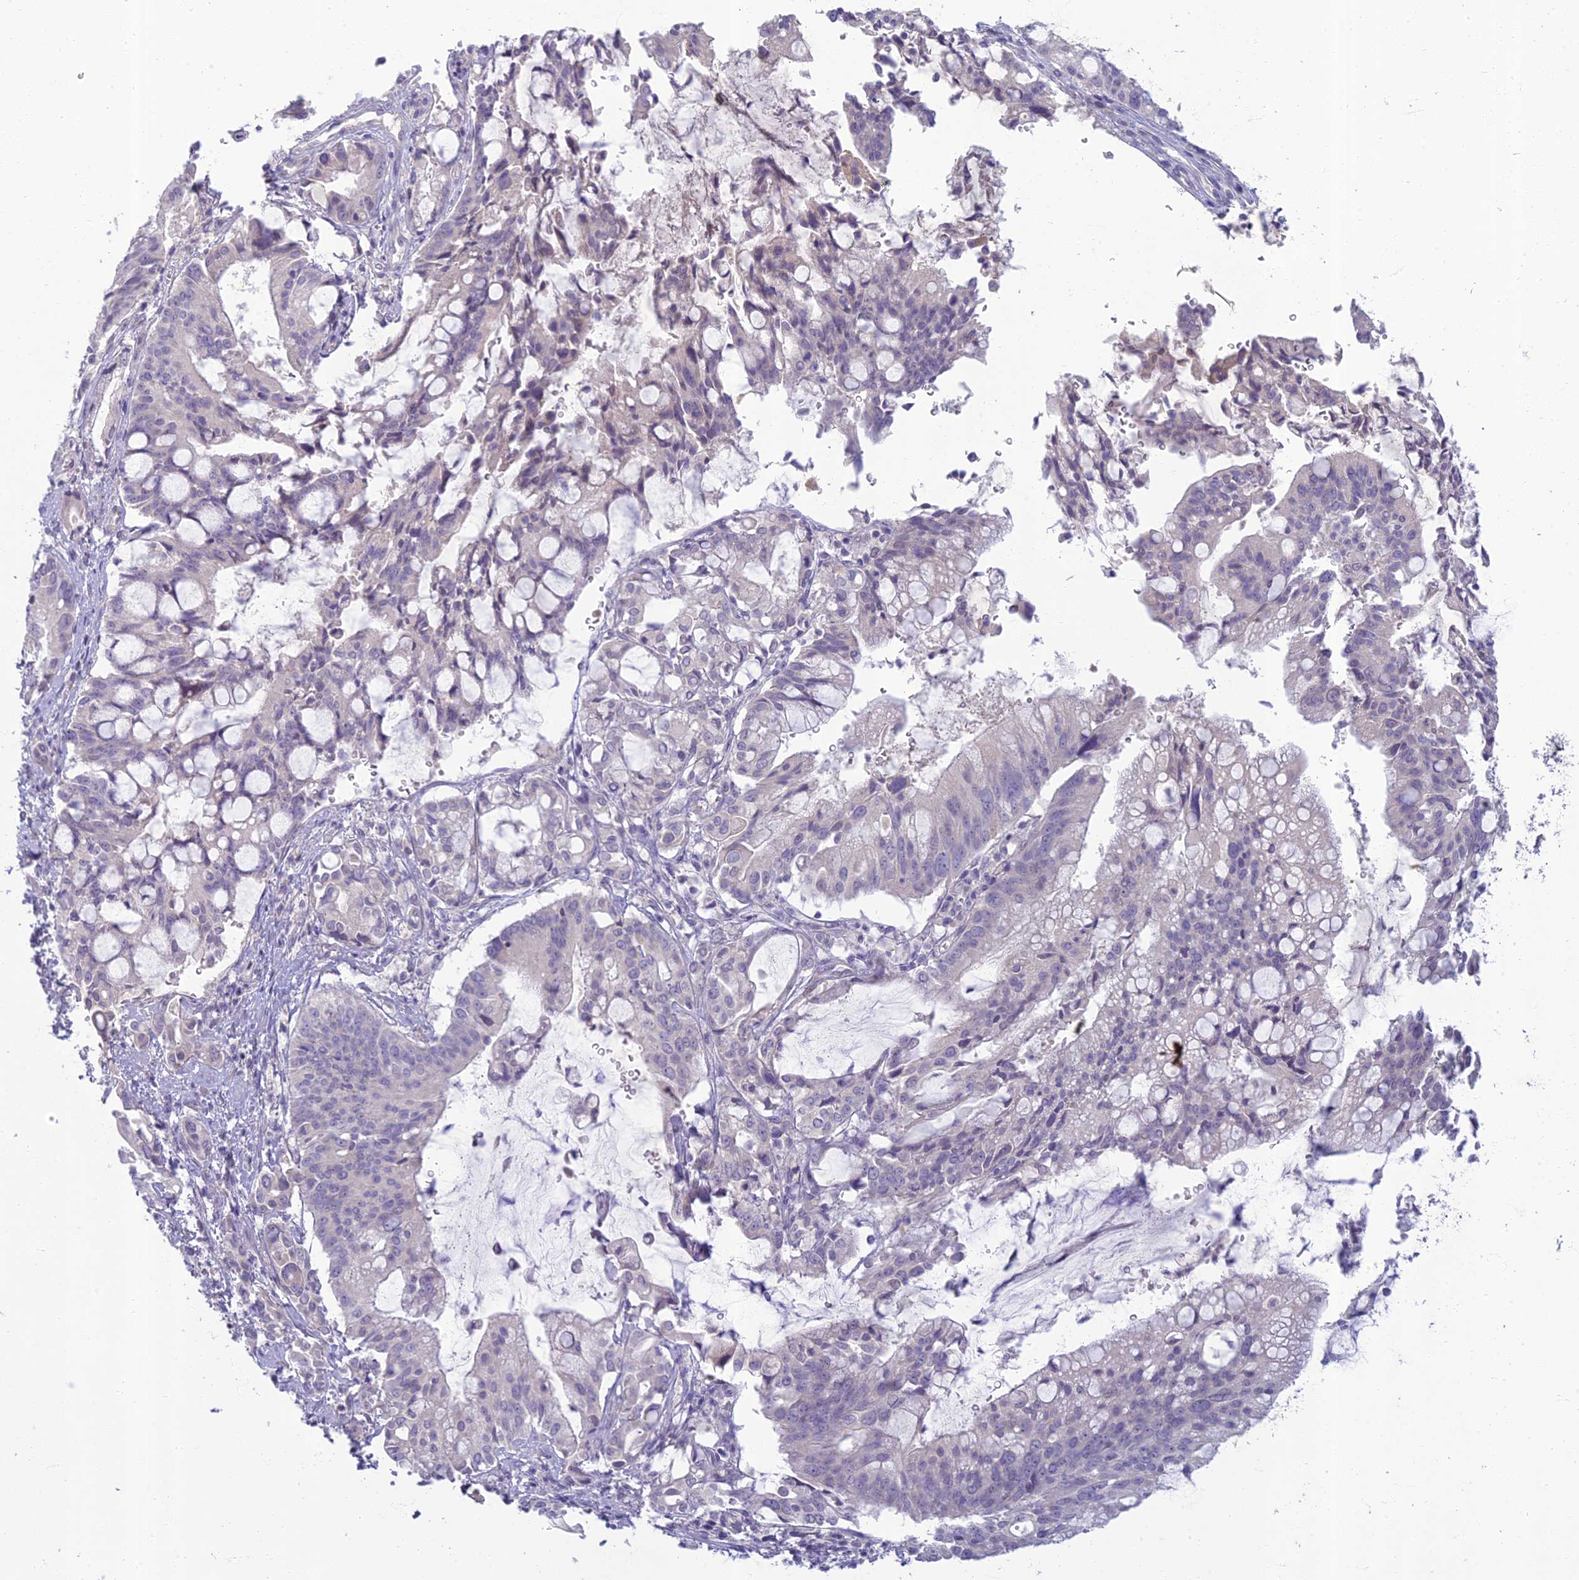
{"staining": {"intensity": "negative", "quantity": "none", "location": "none"}, "tissue": "pancreatic cancer", "cell_type": "Tumor cells", "image_type": "cancer", "snomed": [{"axis": "morphology", "description": "Adenocarcinoma, NOS"}, {"axis": "topography", "description": "Pancreas"}], "caption": "Protein analysis of pancreatic adenocarcinoma shows no significant staining in tumor cells.", "gene": "SLC25A41", "patient": {"sex": "male", "age": 68}}